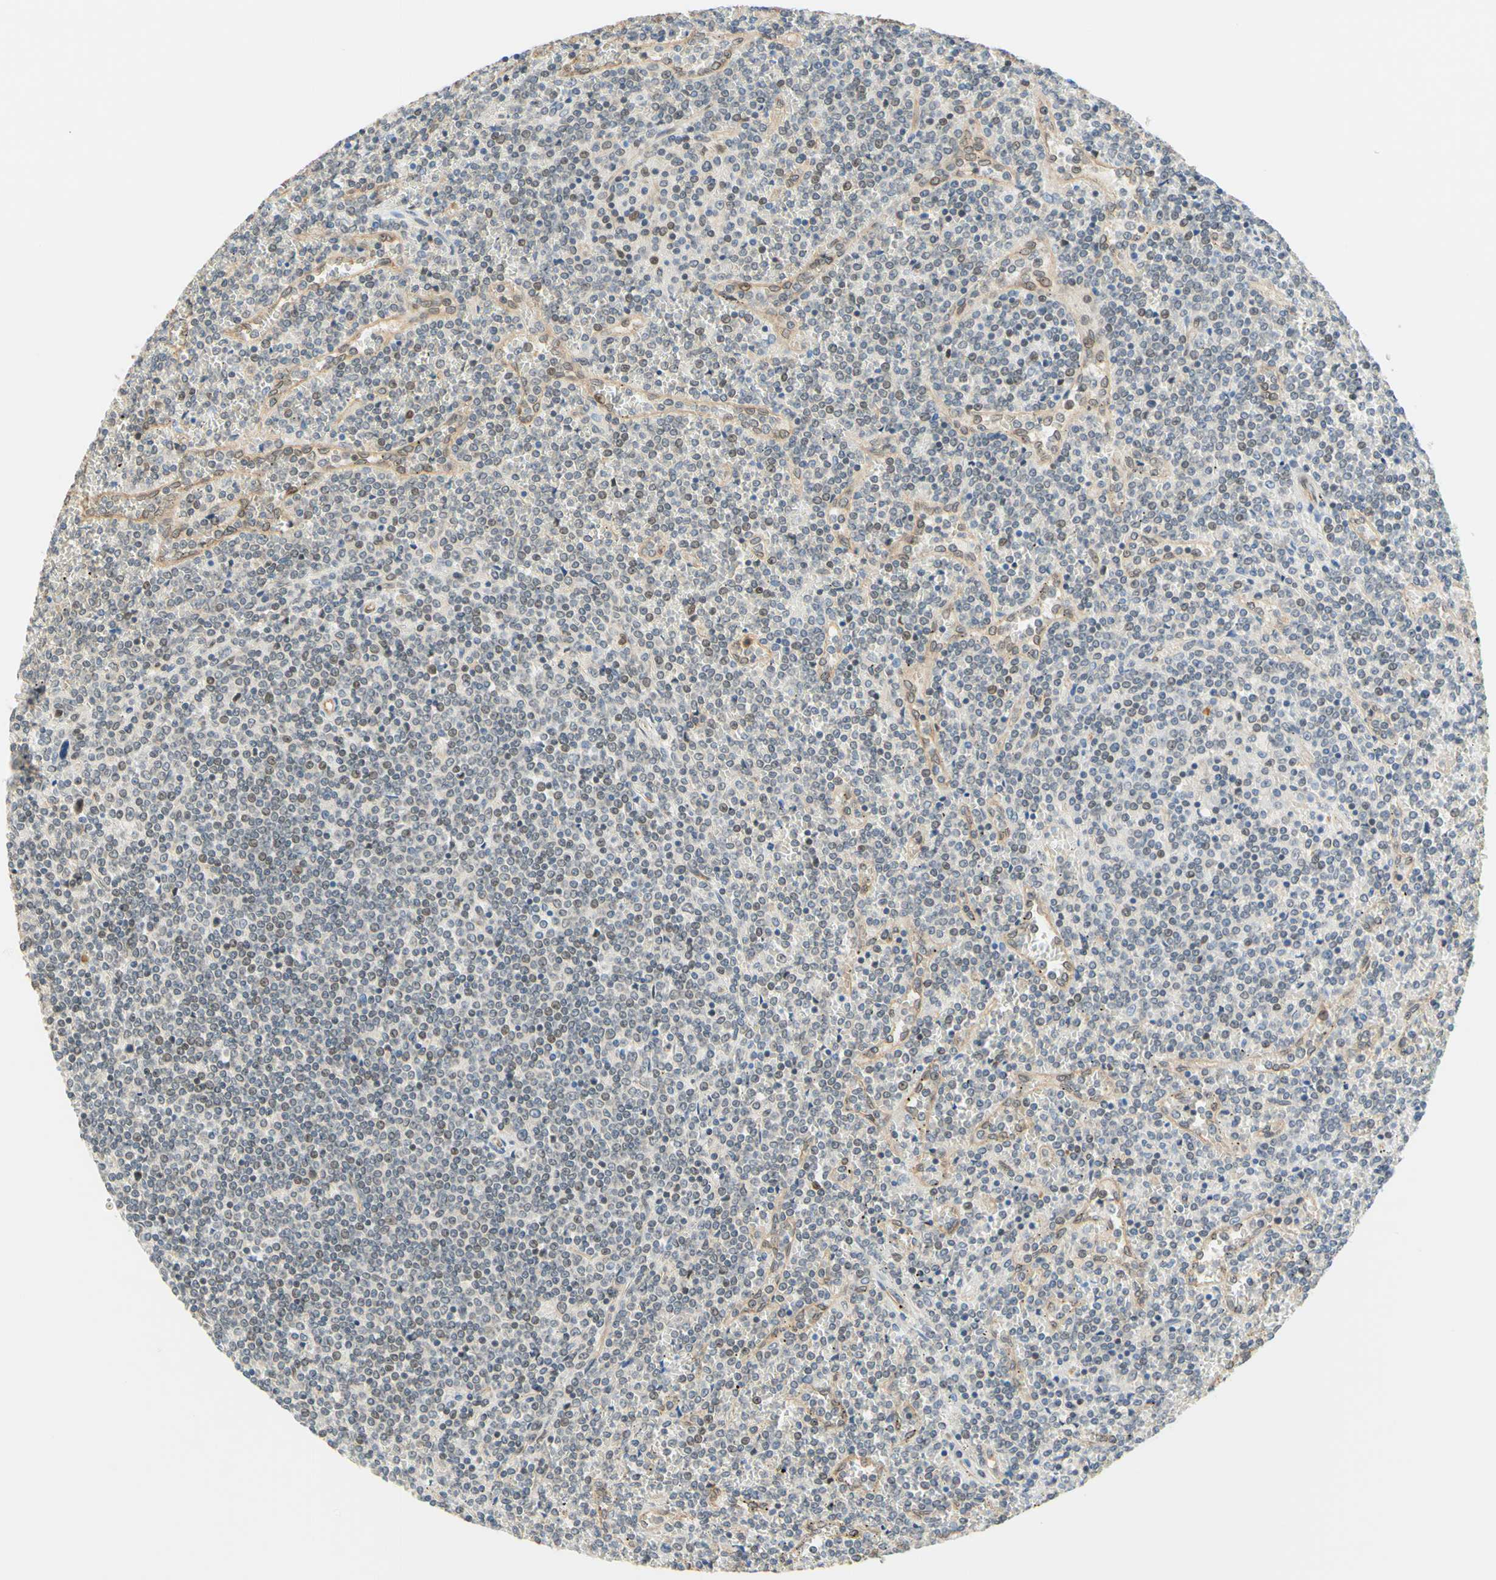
{"staining": {"intensity": "negative", "quantity": "none", "location": "none"}, "tissue": "lymphoma", "cell_type": "Tumor cells", "image_type": "cancer", "snomed": [{"axis": "morphology", "description": "Malignant lymphoma, non-Hodgkin's type, Low grade"}, {"axis": "topography", "description": "Spleen"}], "caption": "Immunohistochemical staining of human lymphoma reveals no significant positivity in tumor cells.", "gene": "C2CD2L", "patient": {"sex": "female", "age": 19}}